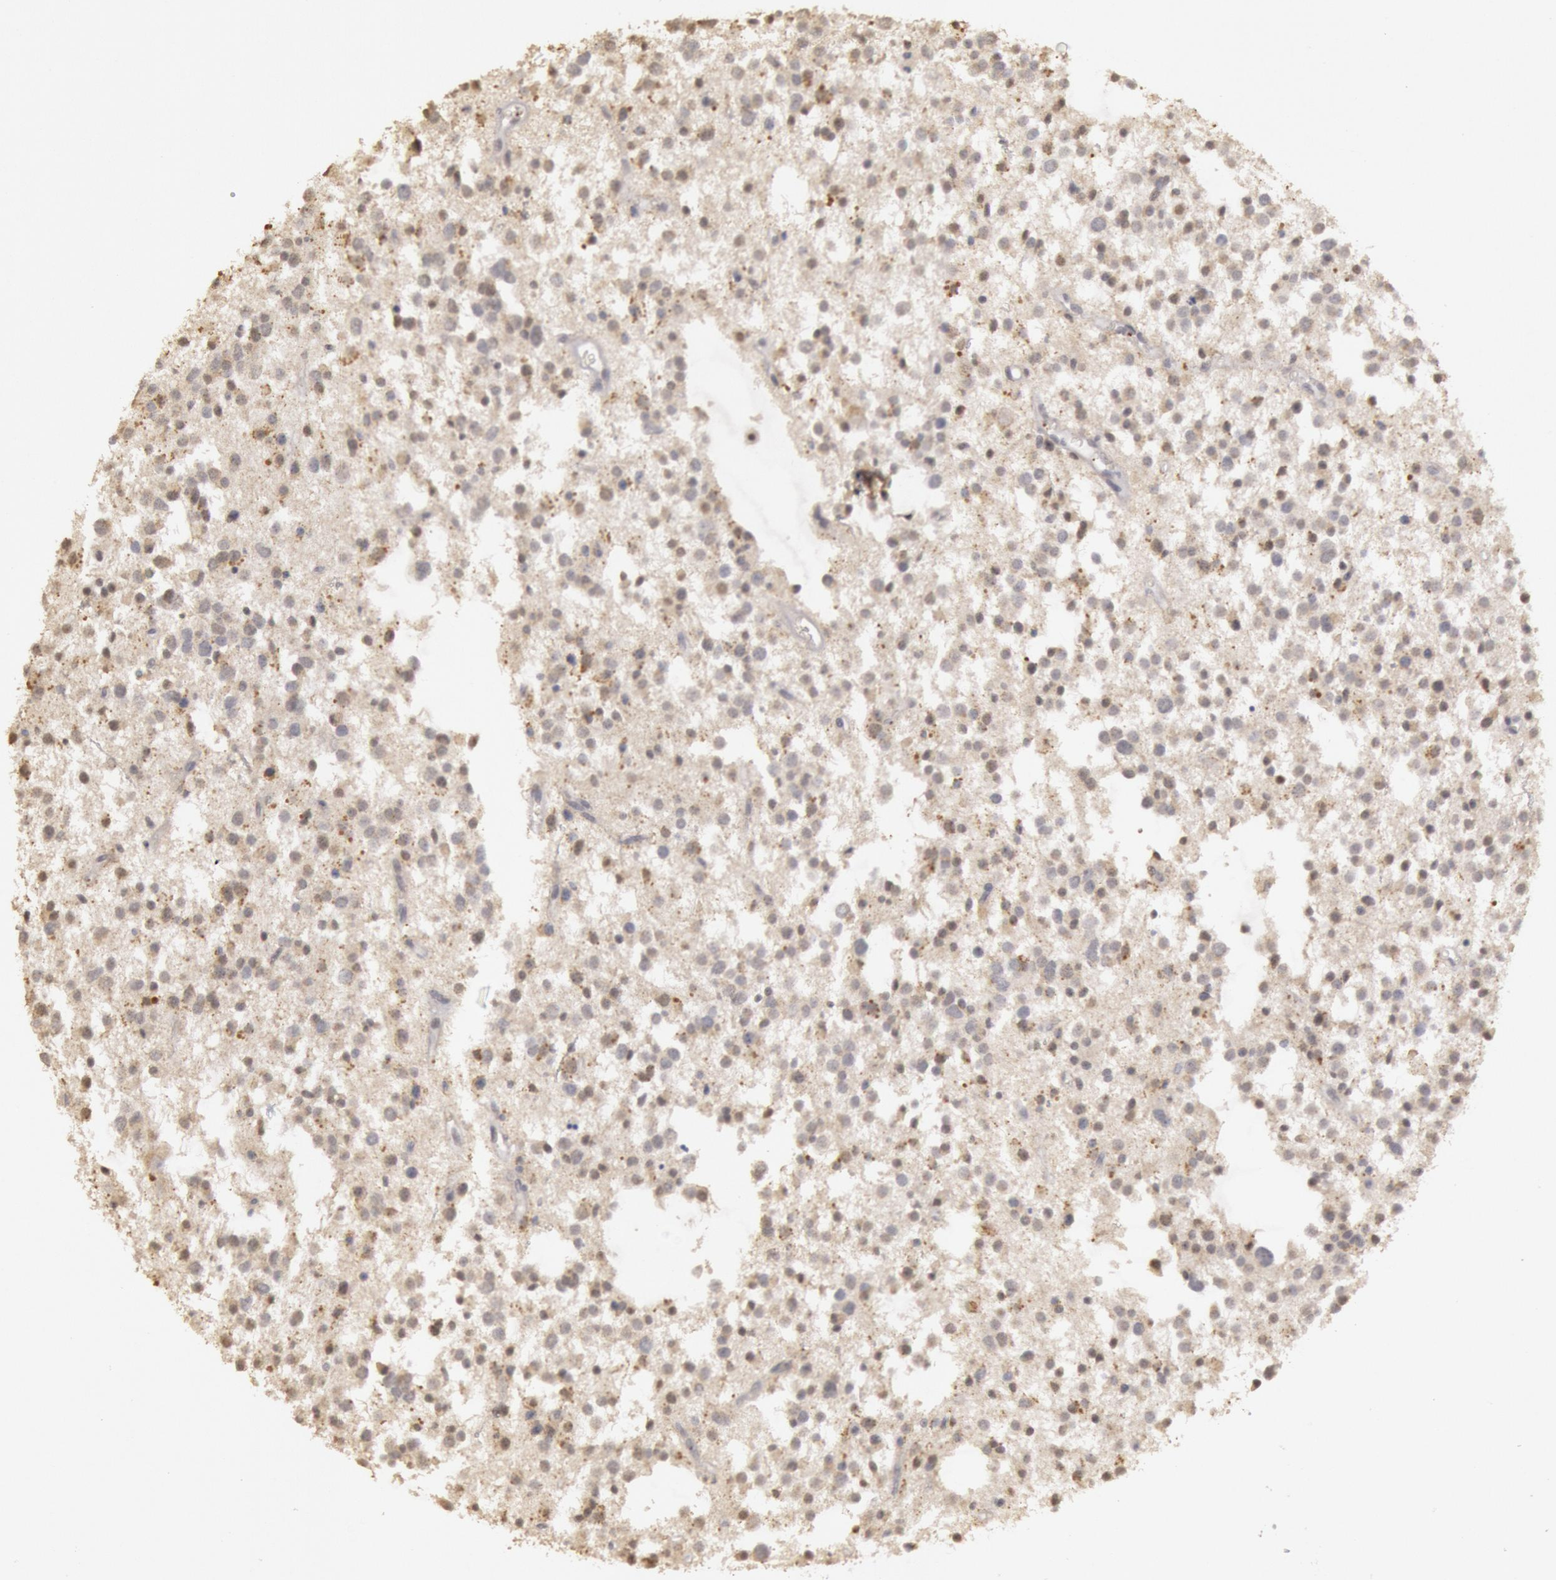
{"staining": {"intensity": "negative", "quantity": "none", "location": "none"}, "tissue": "glioma", "cell_type": "Tumor cells", "image_type": "cancer", "snomed": [{"axis": "morphology", "description": "Glioma, malignant, Low grade"}, {"axis": "topography", "description": "Brain"}], "caption": "A high-resolution photomicrograph shows IHC staining of glioma, which reveals no significant positivity in tumor cells.", "gene": "RIMBP3C", "patient": {"sex": "female", "age": 36}}